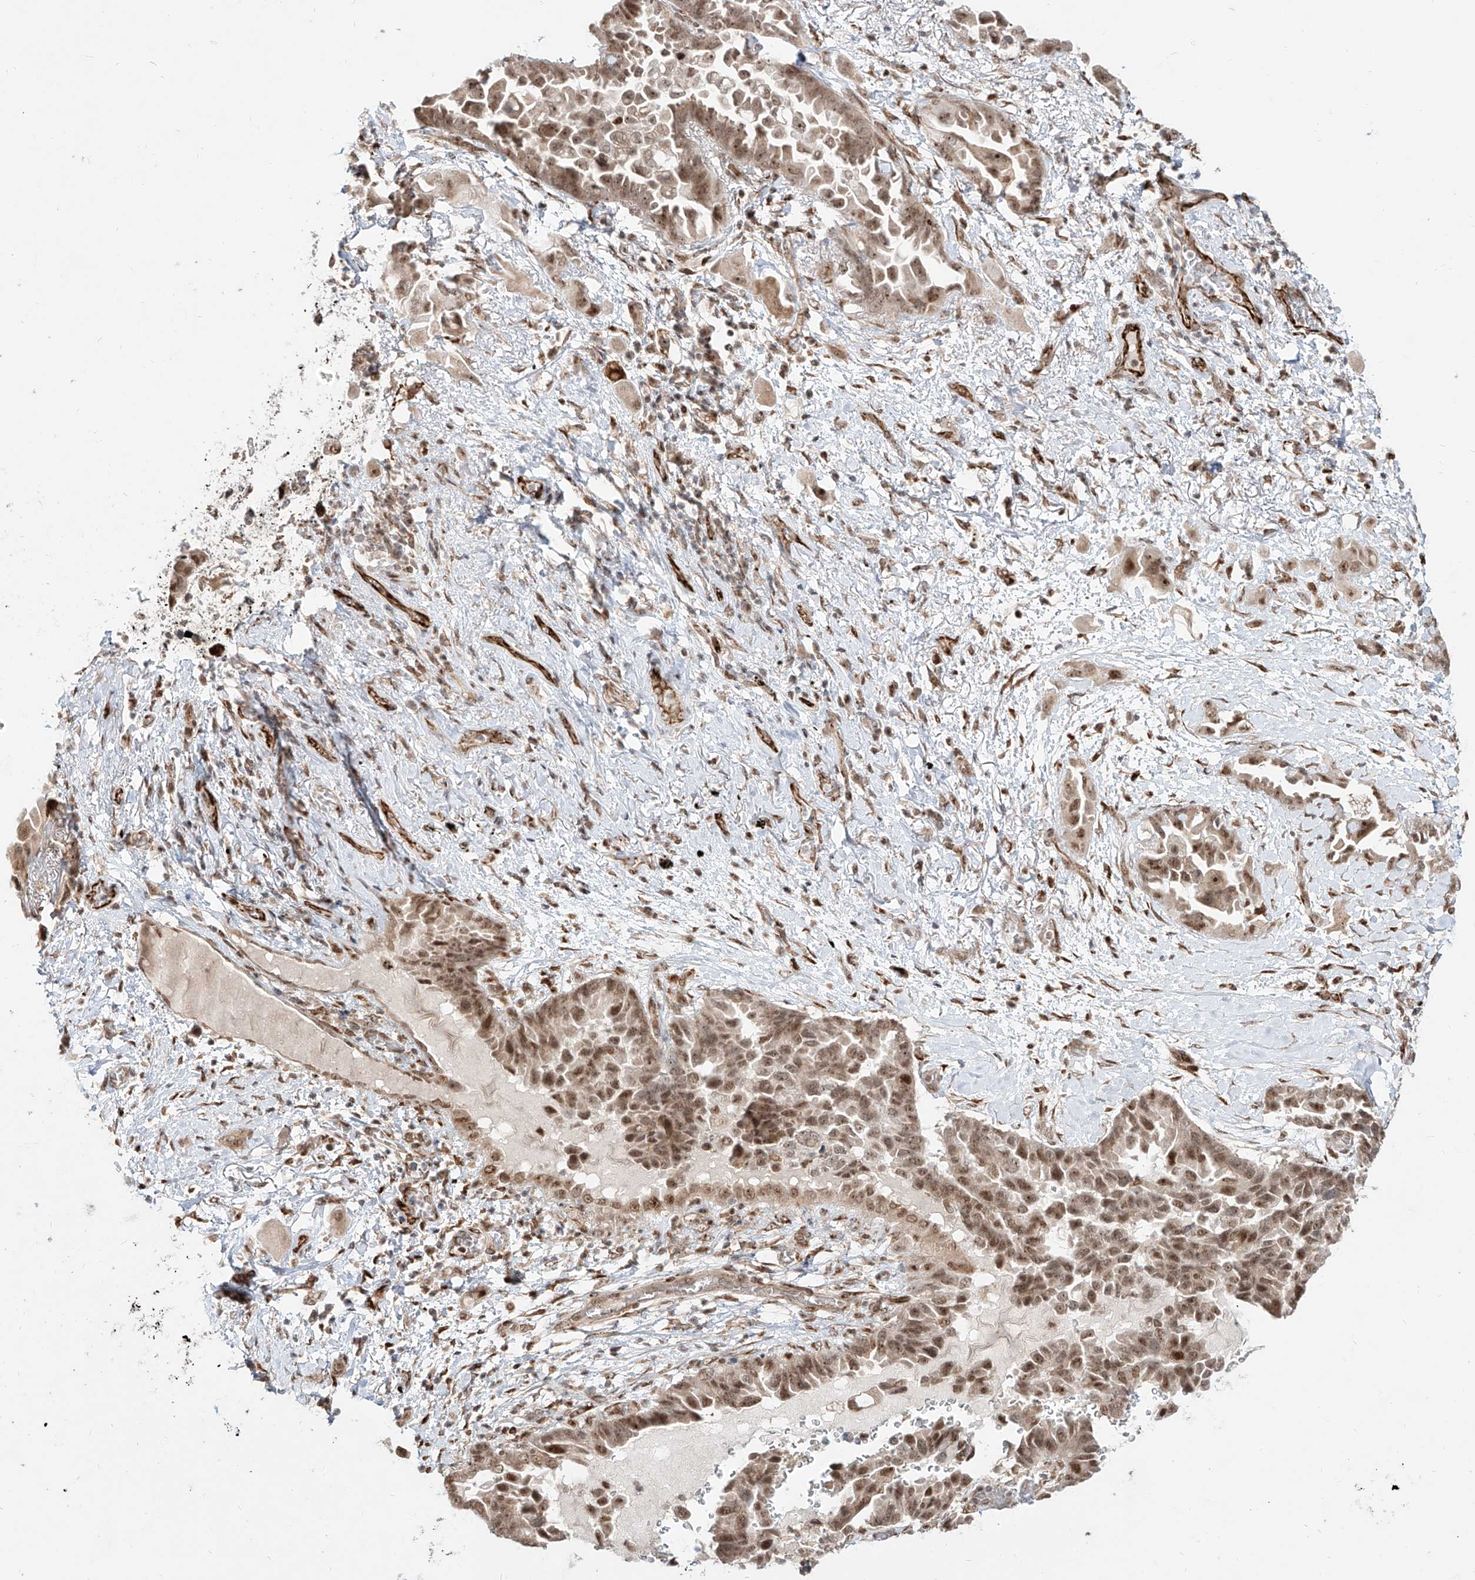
{"staining": {"intensity": "moderate", "quantity": "25%-75%", "location": "nuclear"}, "tissue": "lung cancer", "cell_type": "Tumor cells", "image_type": "cancer", "snomed": [{"axis": "morphology", "description": "Adenocarcinoma, NOS"}, {"axis": "topography", "description": "Lung"}], "caption": "Brown immunohistochemical staining in lung cancer reveals moderate nuclear expression in about 25%-75% of tumor cells. (DAB (3,3'-diaminobenzidine) = brown stain, brightfield microscopy at high magnification).", "gene": "ZNF710", "patient": {"sex": "female", "age": 67}}